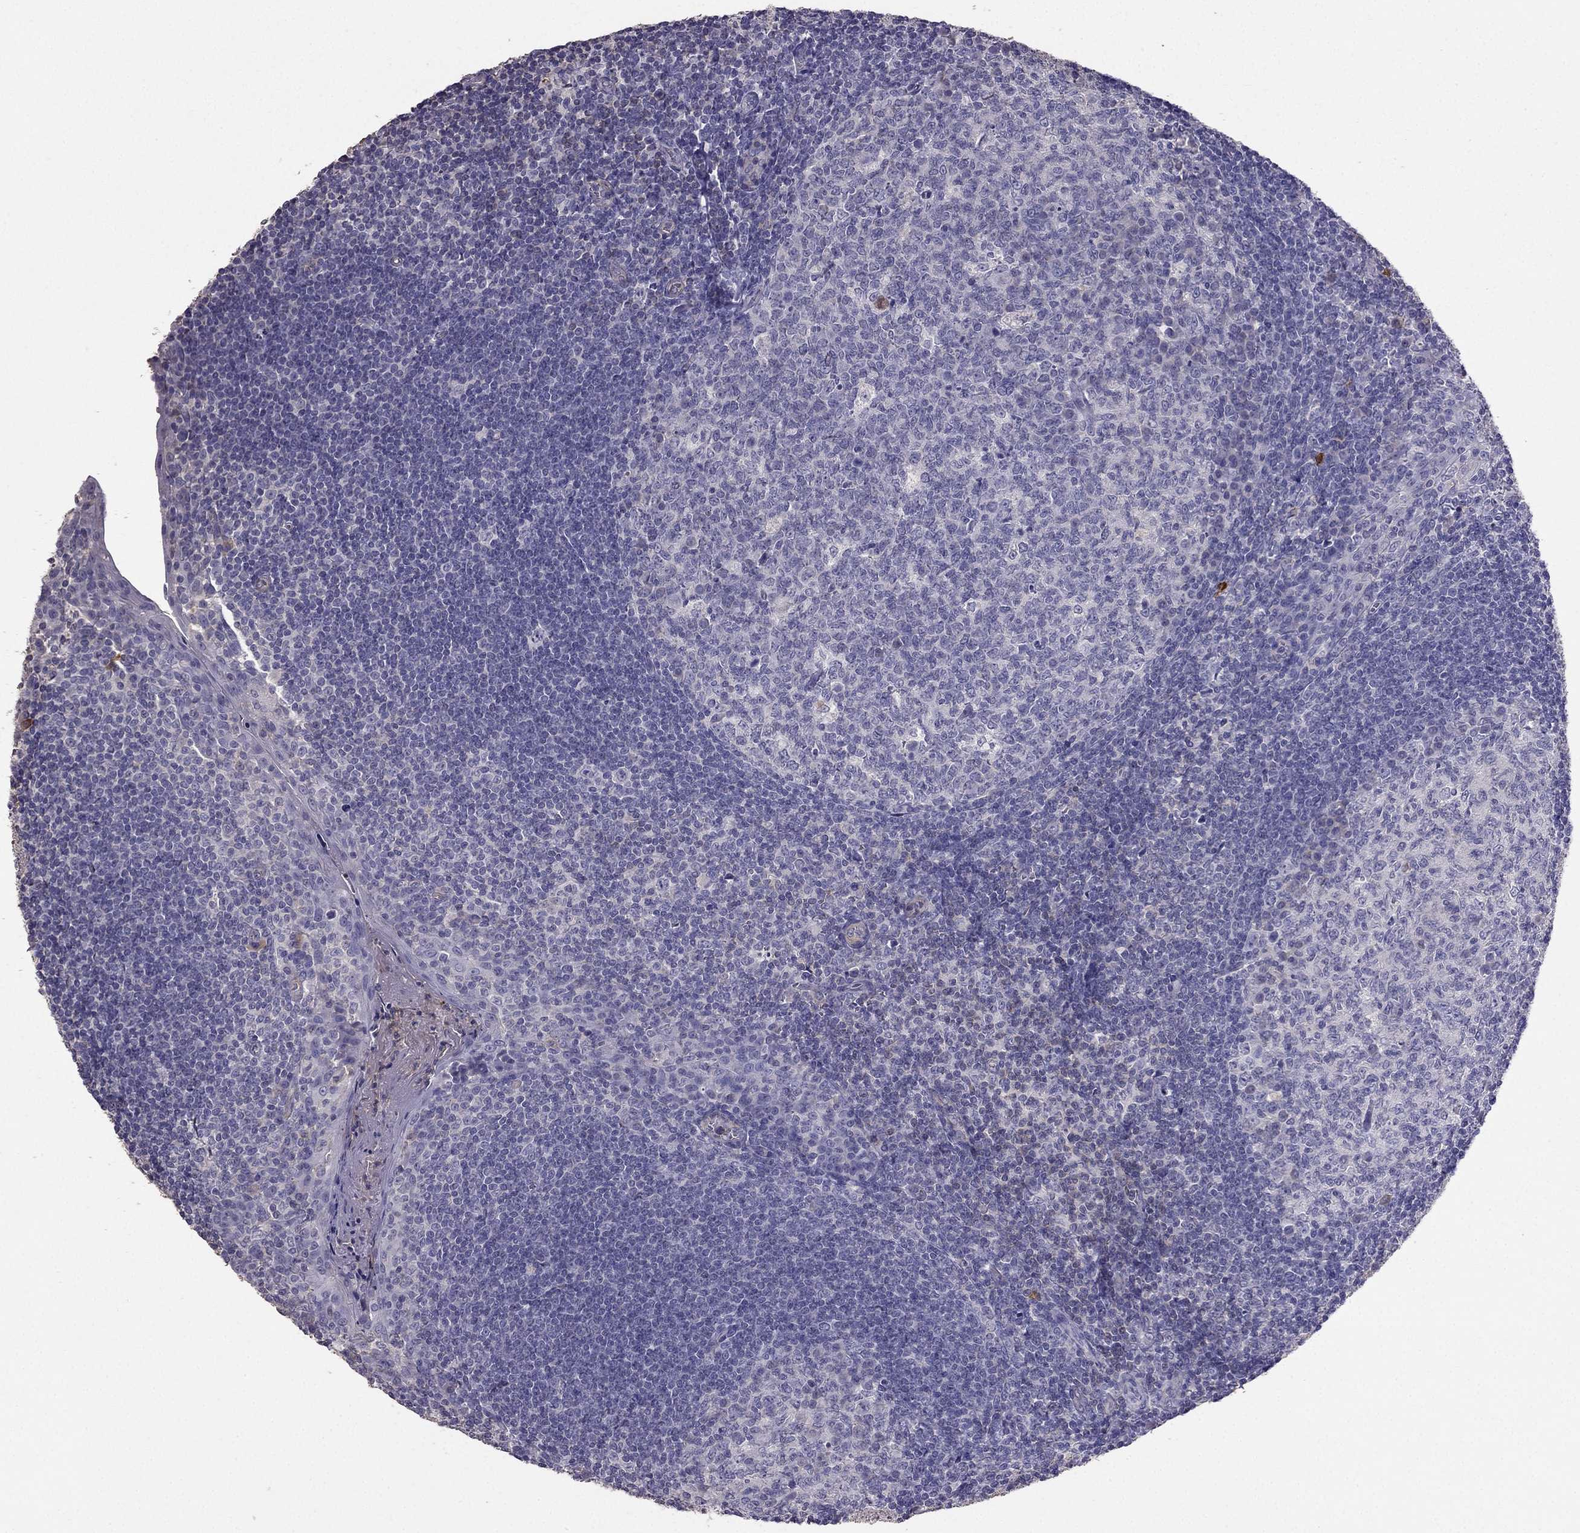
{"staining": {"intensity": "negative", "quantity": "none", "location": "none"}, "tissue": "tonsil", "cell_type": "Germinal center cells", "image_type": "normal", "snomed": [{"axis": "morphology", "description": "Normal tissue, NOS"}, {"axis": "topography", "description": "Tonsil"}], "caption": "High magnification brightfield microscopy of benign tonsil stained with DAB (brown) and counterstained with hematoxylin (blue): germinal center cells show no significant positivity.", "gene": "RFLNB", "patient": {"sex": "female", "age": 13}}